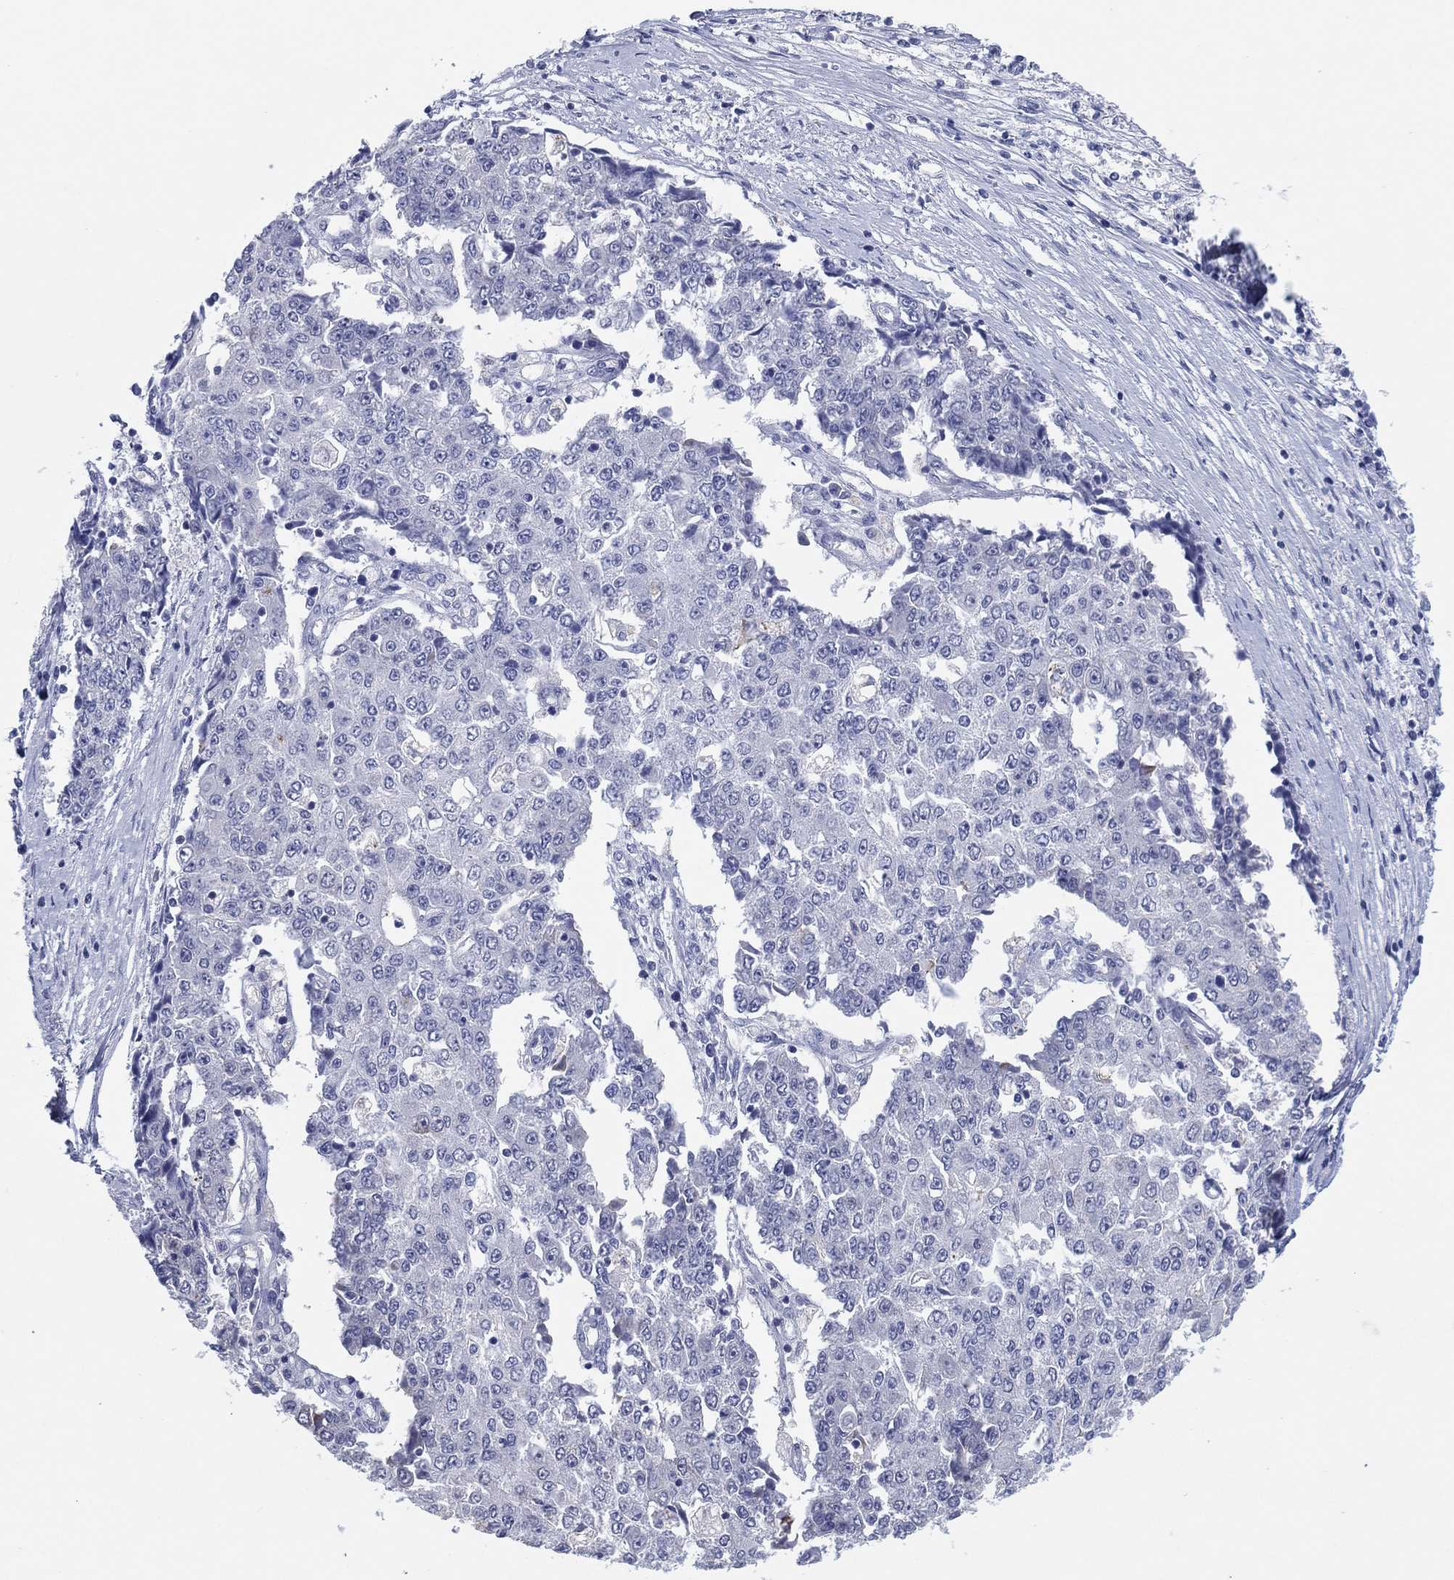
{"staining": {"intensity": "negative", "quantity": "none", "location": "none"}, "tissue": "ovarian cancer", "cell_type": "Tumor cells", "image_type": "cancer", "snomed": [{"axis": "morphology", "description": "Carcinoma, endometroid"}, {"axis": "topography", "description": "Ovary"}], "caption": "Ovarian cancer (endometroid carcinoma) stained for a protein using IHC exhibits no staining tumor cells.", "gene": "HEATR4", "patient": {"sex": "female", "age": 42}}